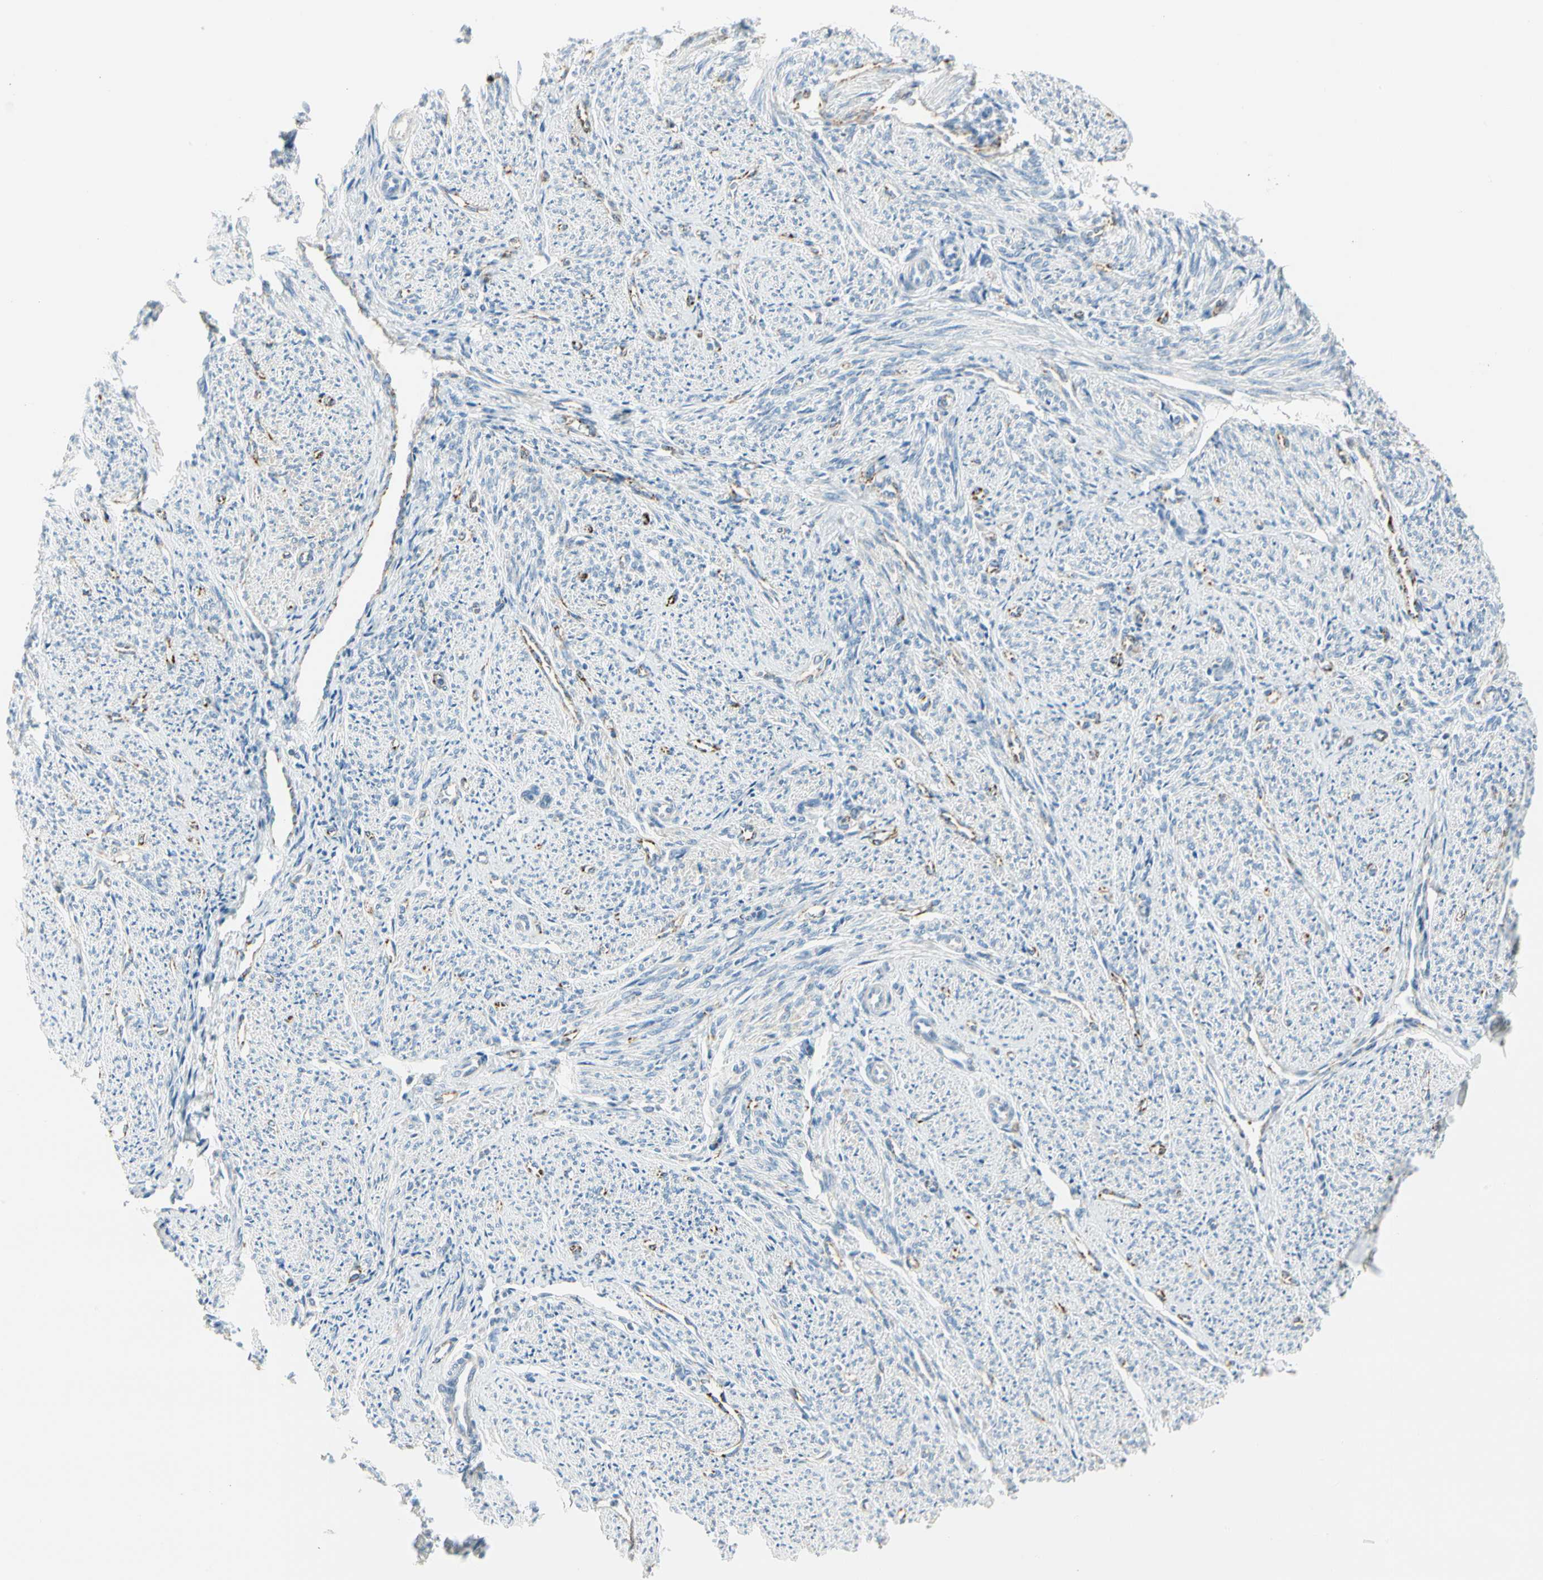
{"staining": {"intensity": "negative", "quantity": "none", "location": "none"}, "tissue": "smooth muscle", "cell_type": "Smooth muscle cells", "image_type": "normal", "snomed": [{"axis": "morphology", "description": "Normal tissue, NOS"}, {"axis": "topography", "description": "Smooth muscle"}], "caption": "An immunohistochemistry micrograph of normal smooth muscle is shown. There is no staining in smooth muscle cells of smooth muscle.", "gene": "SLC6A15", "patient": {"sex": "female", "age": 65}}